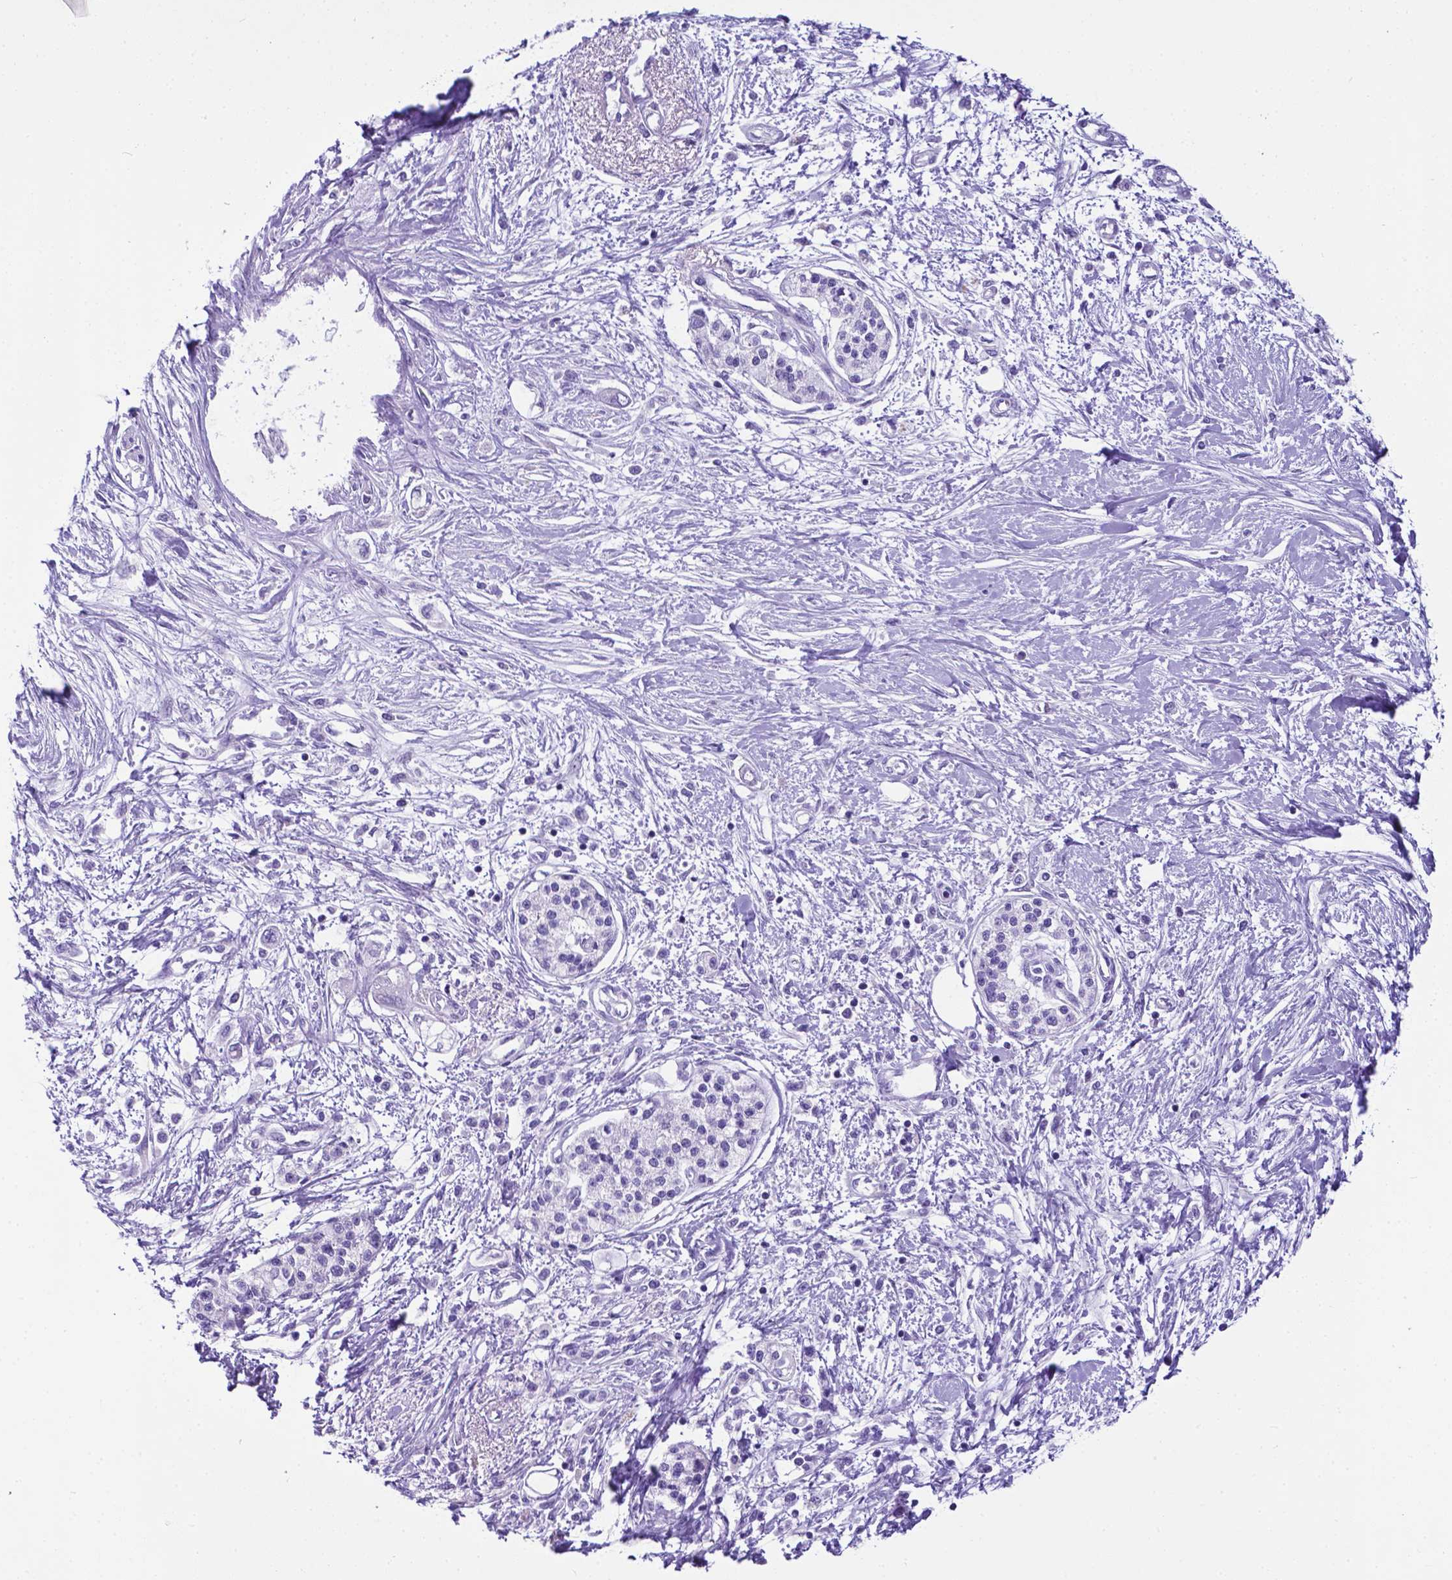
{"staining": {"intensity": "negative", "quantity": "none", "location": "none"}, "tissue": "pancreatic cancer", "cell_type": "Tumor cells", "image_type": "cancer", "snomed": [{"axis": "morphology", "description": "Adenocarcinoma, NOS"}, {"axis": "topography", "description": "Pancreas"}], "caption": "Tumor cells show no significant protein staining in pancreatic cancer (adenocarcinoma).", "gene": "RPL6", "patient": {"sex": "female", "age": 77}}